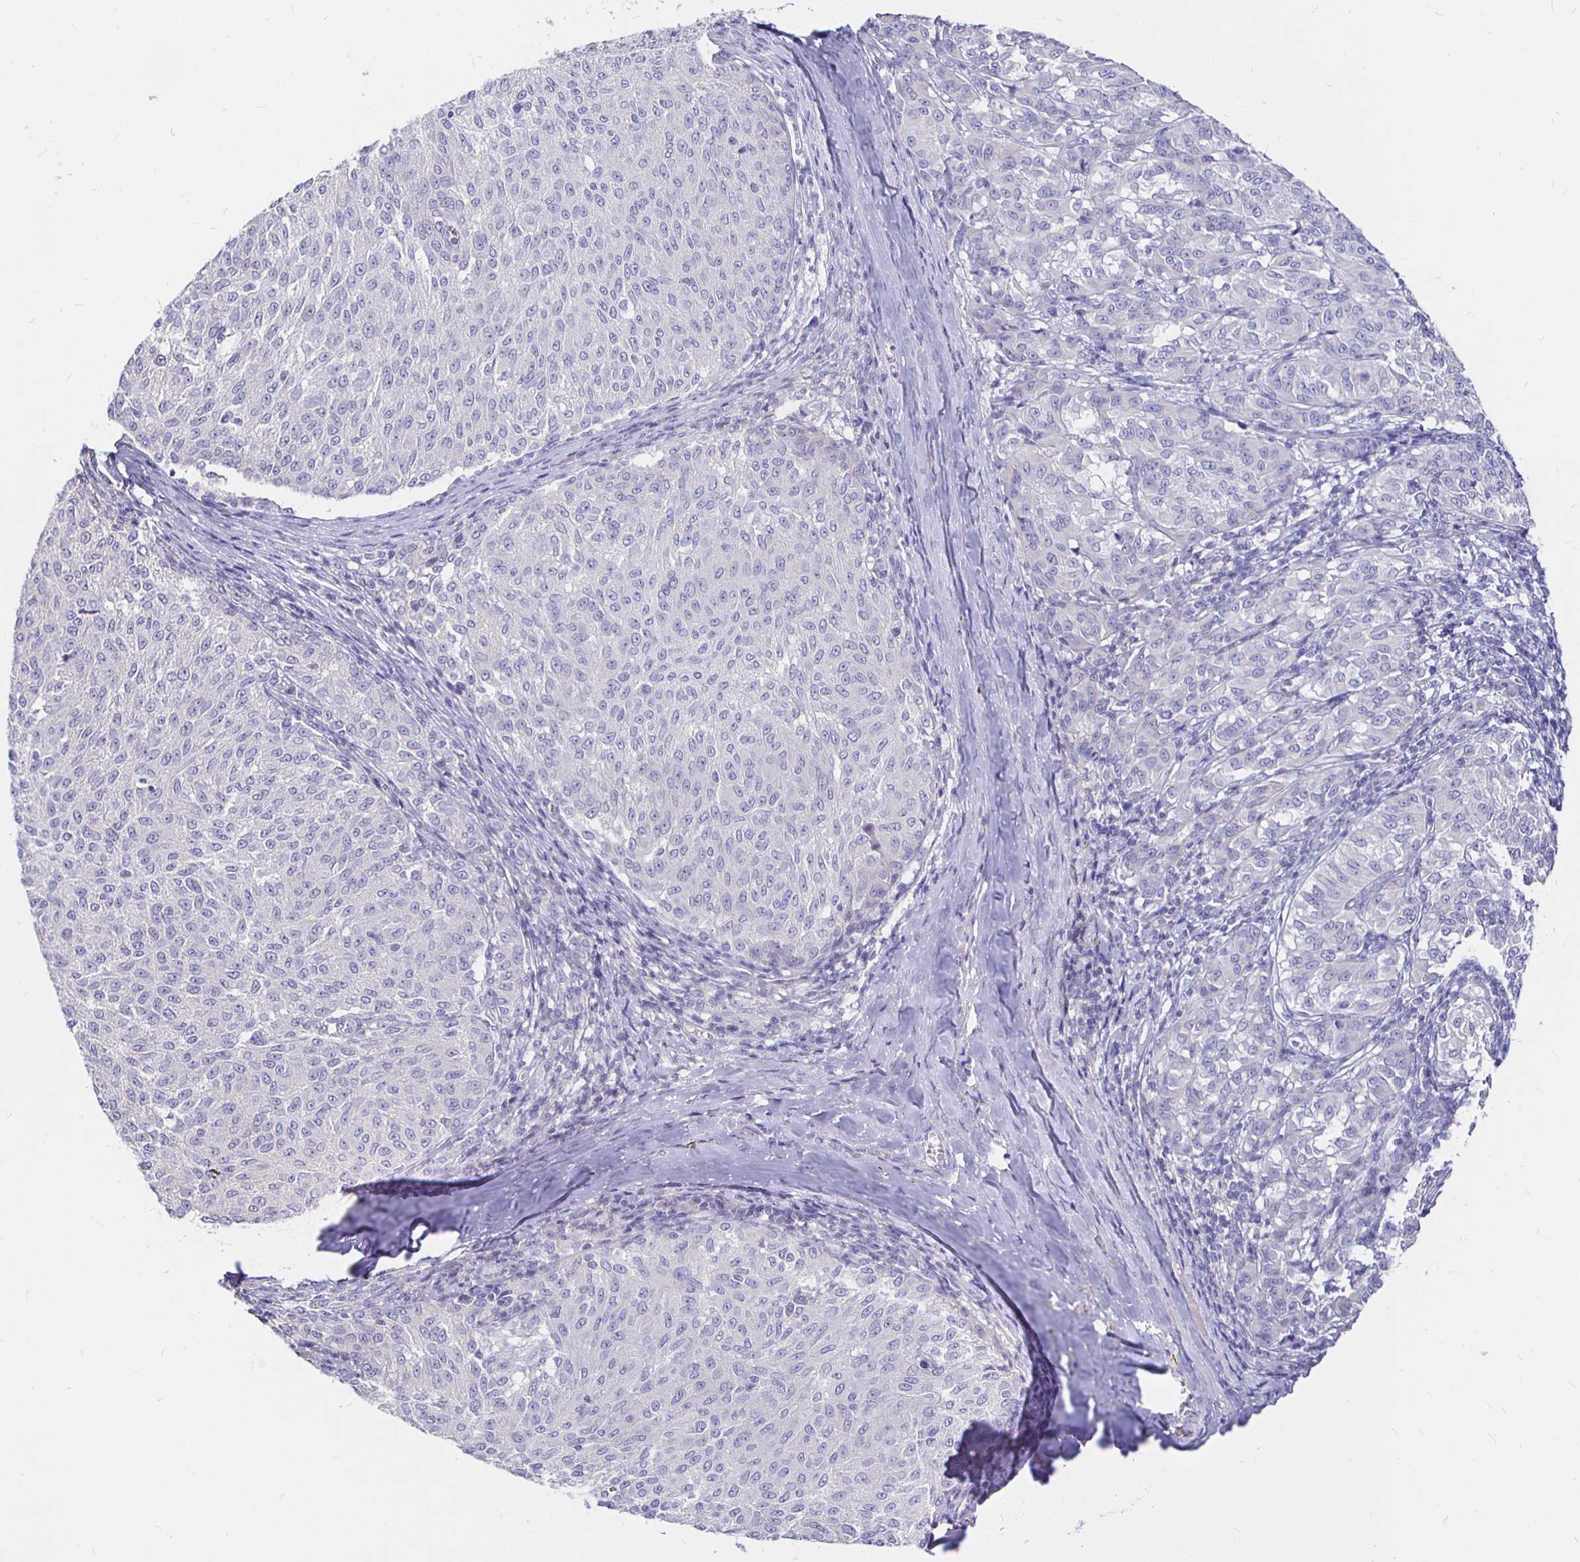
{"staining": {"intensity": "negative", "quantity": "none", "location": "none"}, "tissue": "melanoma", "cell_type": "Tumor cells", "image_type": "cancer", "snomed": [{"axis": "morphology", "description": "Malignant melanoma, NOS"}, {"axis": "topography", "description": "Skin"}], "caption": "Tumor cells are negative for protein expression in human malignant melanoma. (DAB (3,3'-diaminobenzidine) immunohistochemistry, high magnification).", "gene": "NECAB1", "patient": {"sex": "female", "age": 72}}